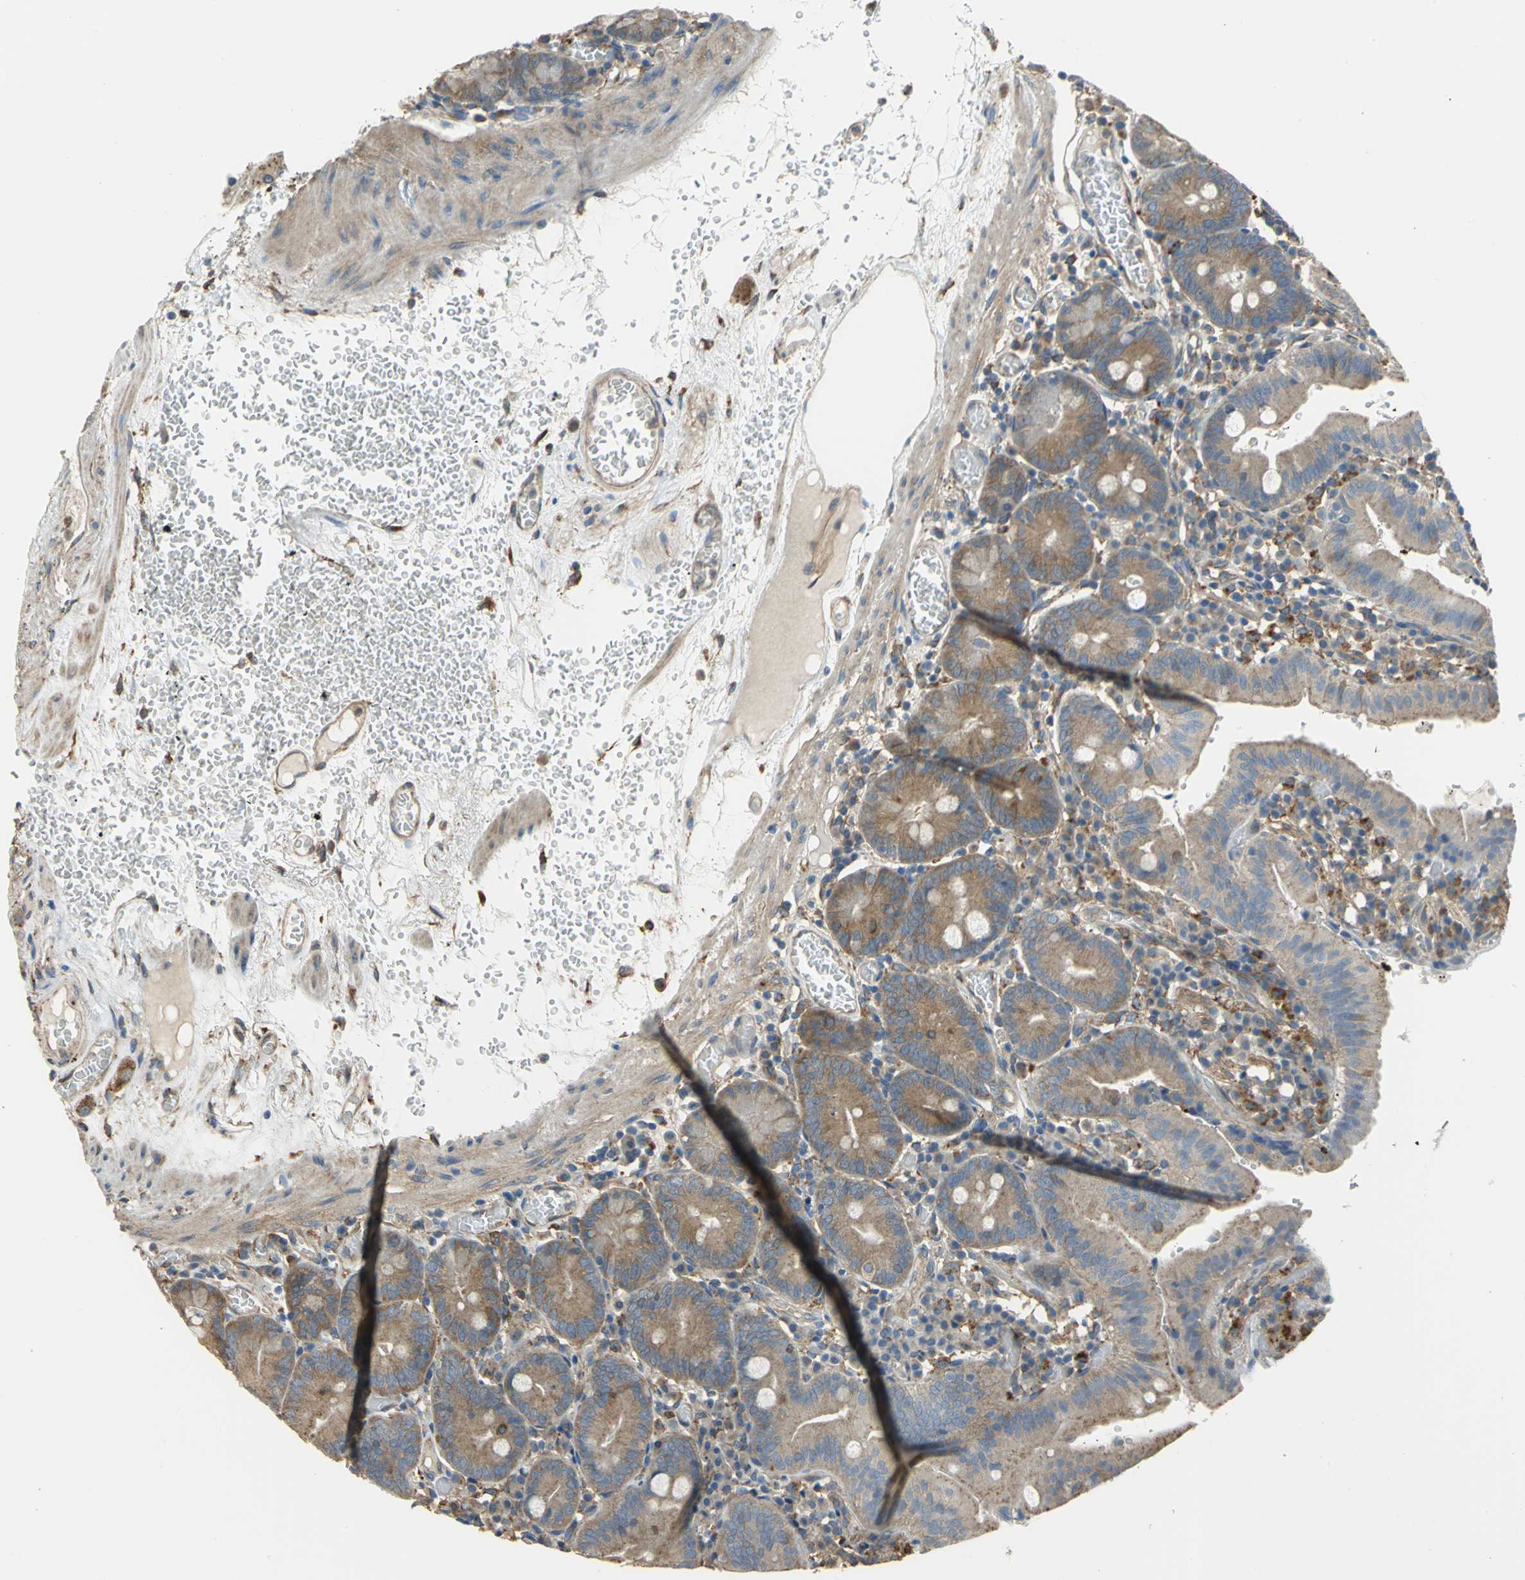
{"staining": {"intensity": "weak", "quantity": "25%-75%", "location": "cytoplasmic/membranous,nuclear"}, "tissue": "small intestine", "cell_type": "Glandular cells", "image_type": "normal", "snomed": [{"axis": "morphology", "description": "Normal tissue, NOS"}, {"axis": "topography", "description": "Small intestine"}], "caption": "A high-resolution photomicrograph shows IHC staining of benign small intestine, which displays weak cytoplasmic/membranous,nuclear expression in approximately 25%-75% of glandular cells. (IHC, brightfield microscopy, high magnification).", "gene": "DIAPH2", "patient": {"sex": "male", "age": 71}}